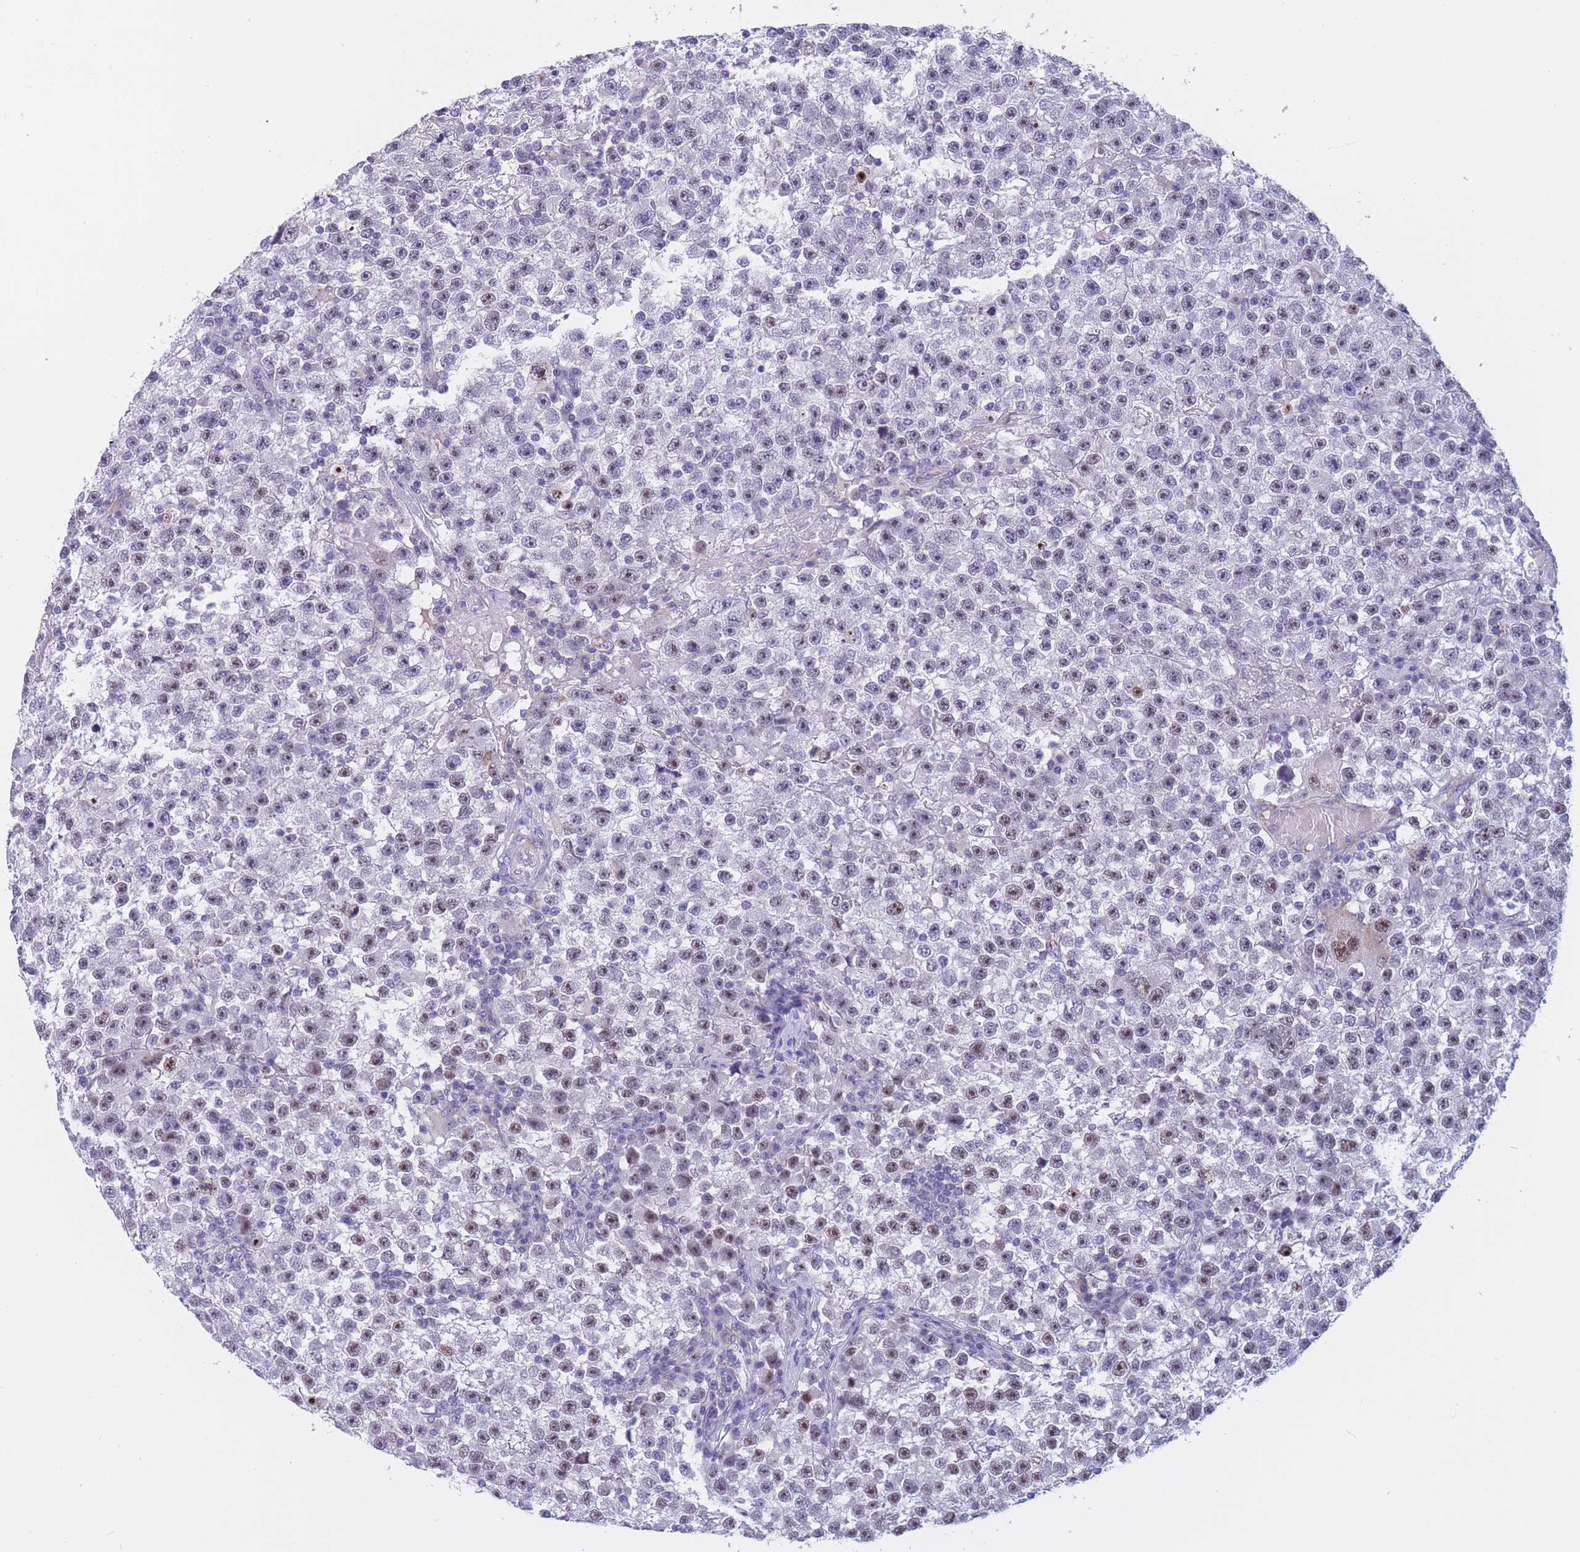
{"staining": {"intensity": "moderate", "quantity": "25%-75%", "location": "nuclear"}, "tissue": "testis cancer", "cell_type": "Tumor cells", "image_type": "cancer", "snomed": [{"axis": "morphology", "description": "Seminoma, NOS"}, {"axis": "topography", "description": "Testis"}], "caption": "This is a micrograph of immunohistochemistry staining of testis cancer, which shows moderate positivity in the nuclear of tumor cells.", "gene": "BOP1", "patient": {"sex": "male", "age": 22}}